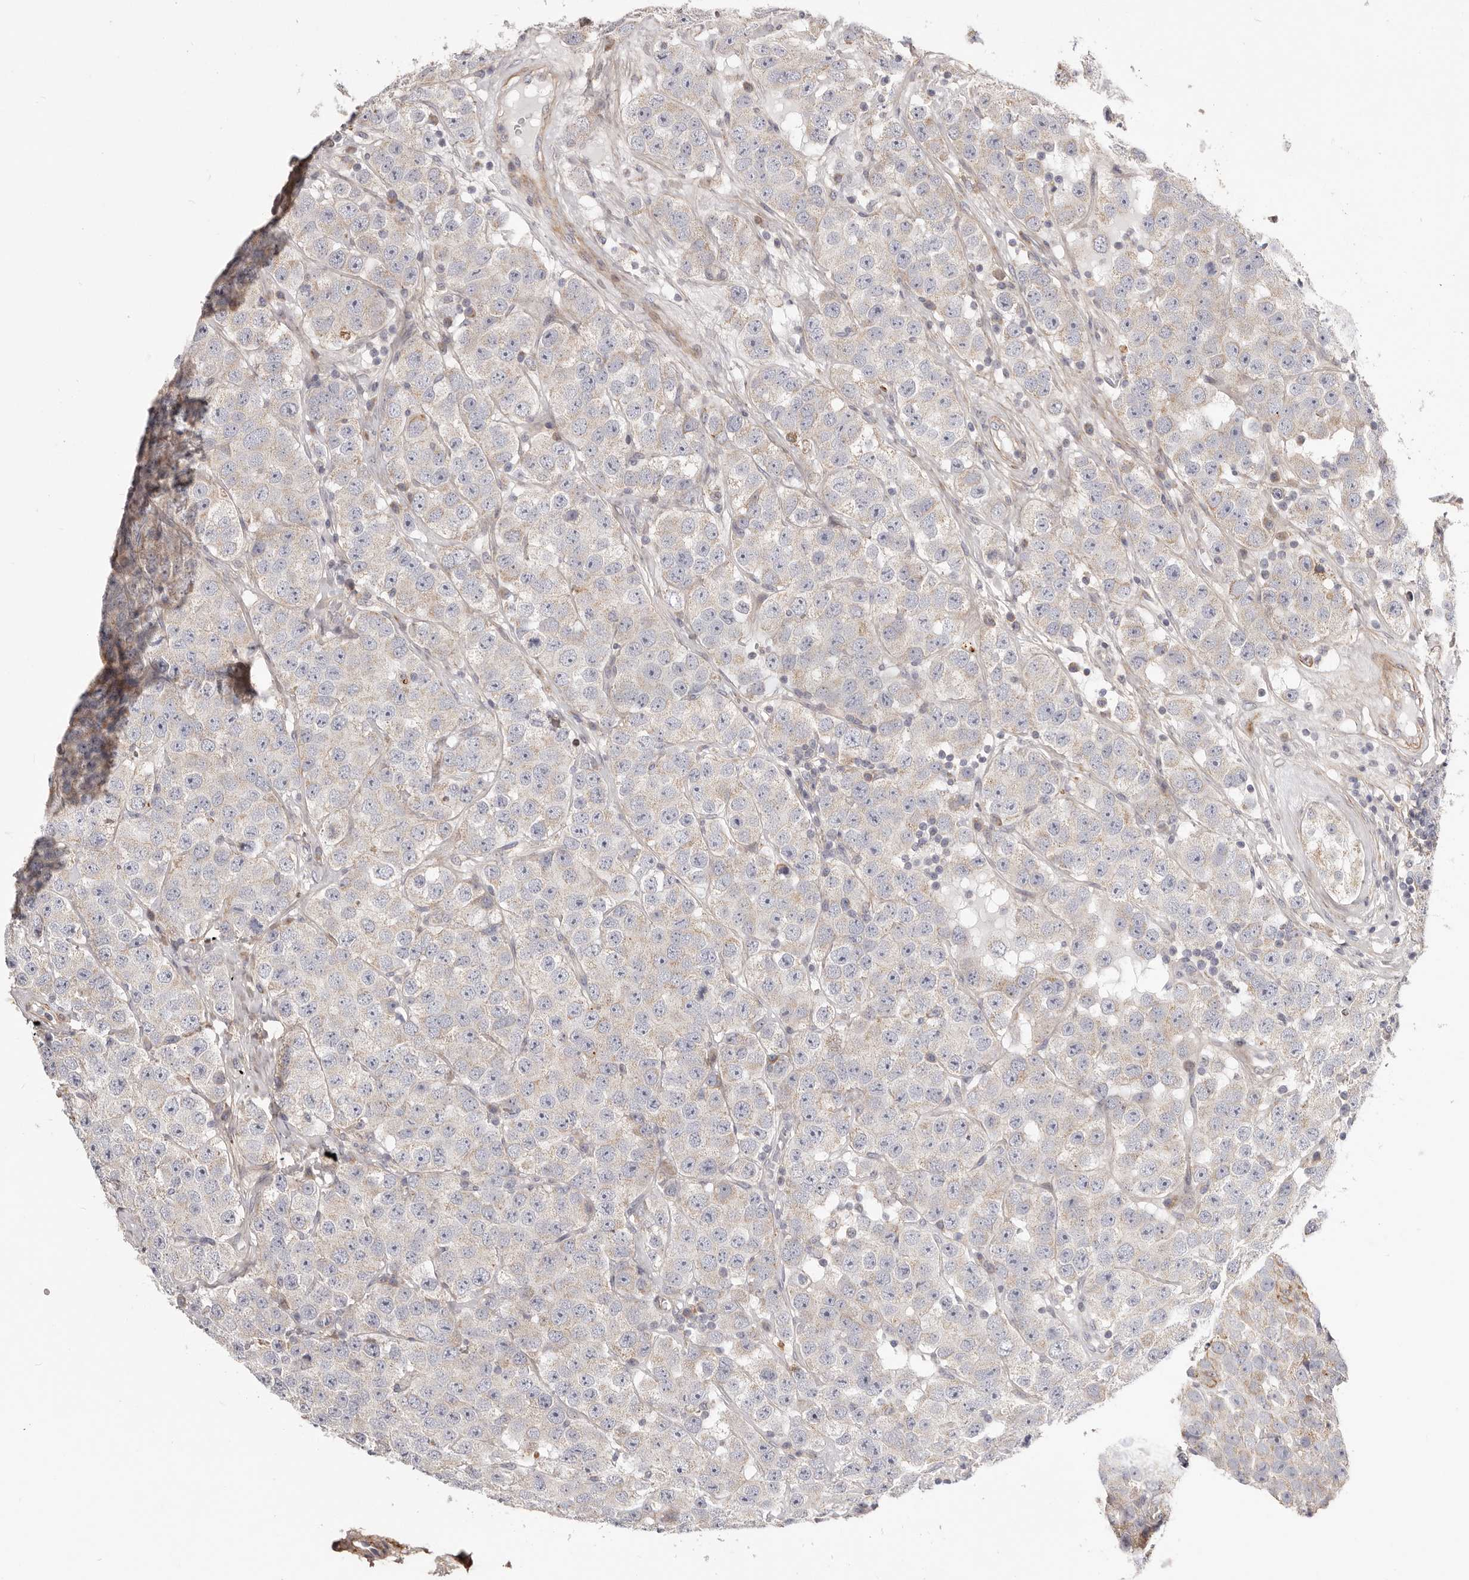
{"staining": {"intensity": "negative", "quantity": "none", "location": "none"}, "tissue": "testis cancer", "cell_type": "Tumor cells", "image_type": "cancer", "snomed": [{"axis": "morphology", "description": "Seminoma, NOS"}, {"axis": "topography", "description": "Testis"}], "caption": "DAB immunohistochemical staining of testis seminoma shows no significant expression in tumor cells.", "gene": "MRPS10", "patient": {"sex": "male", "age": 28}}